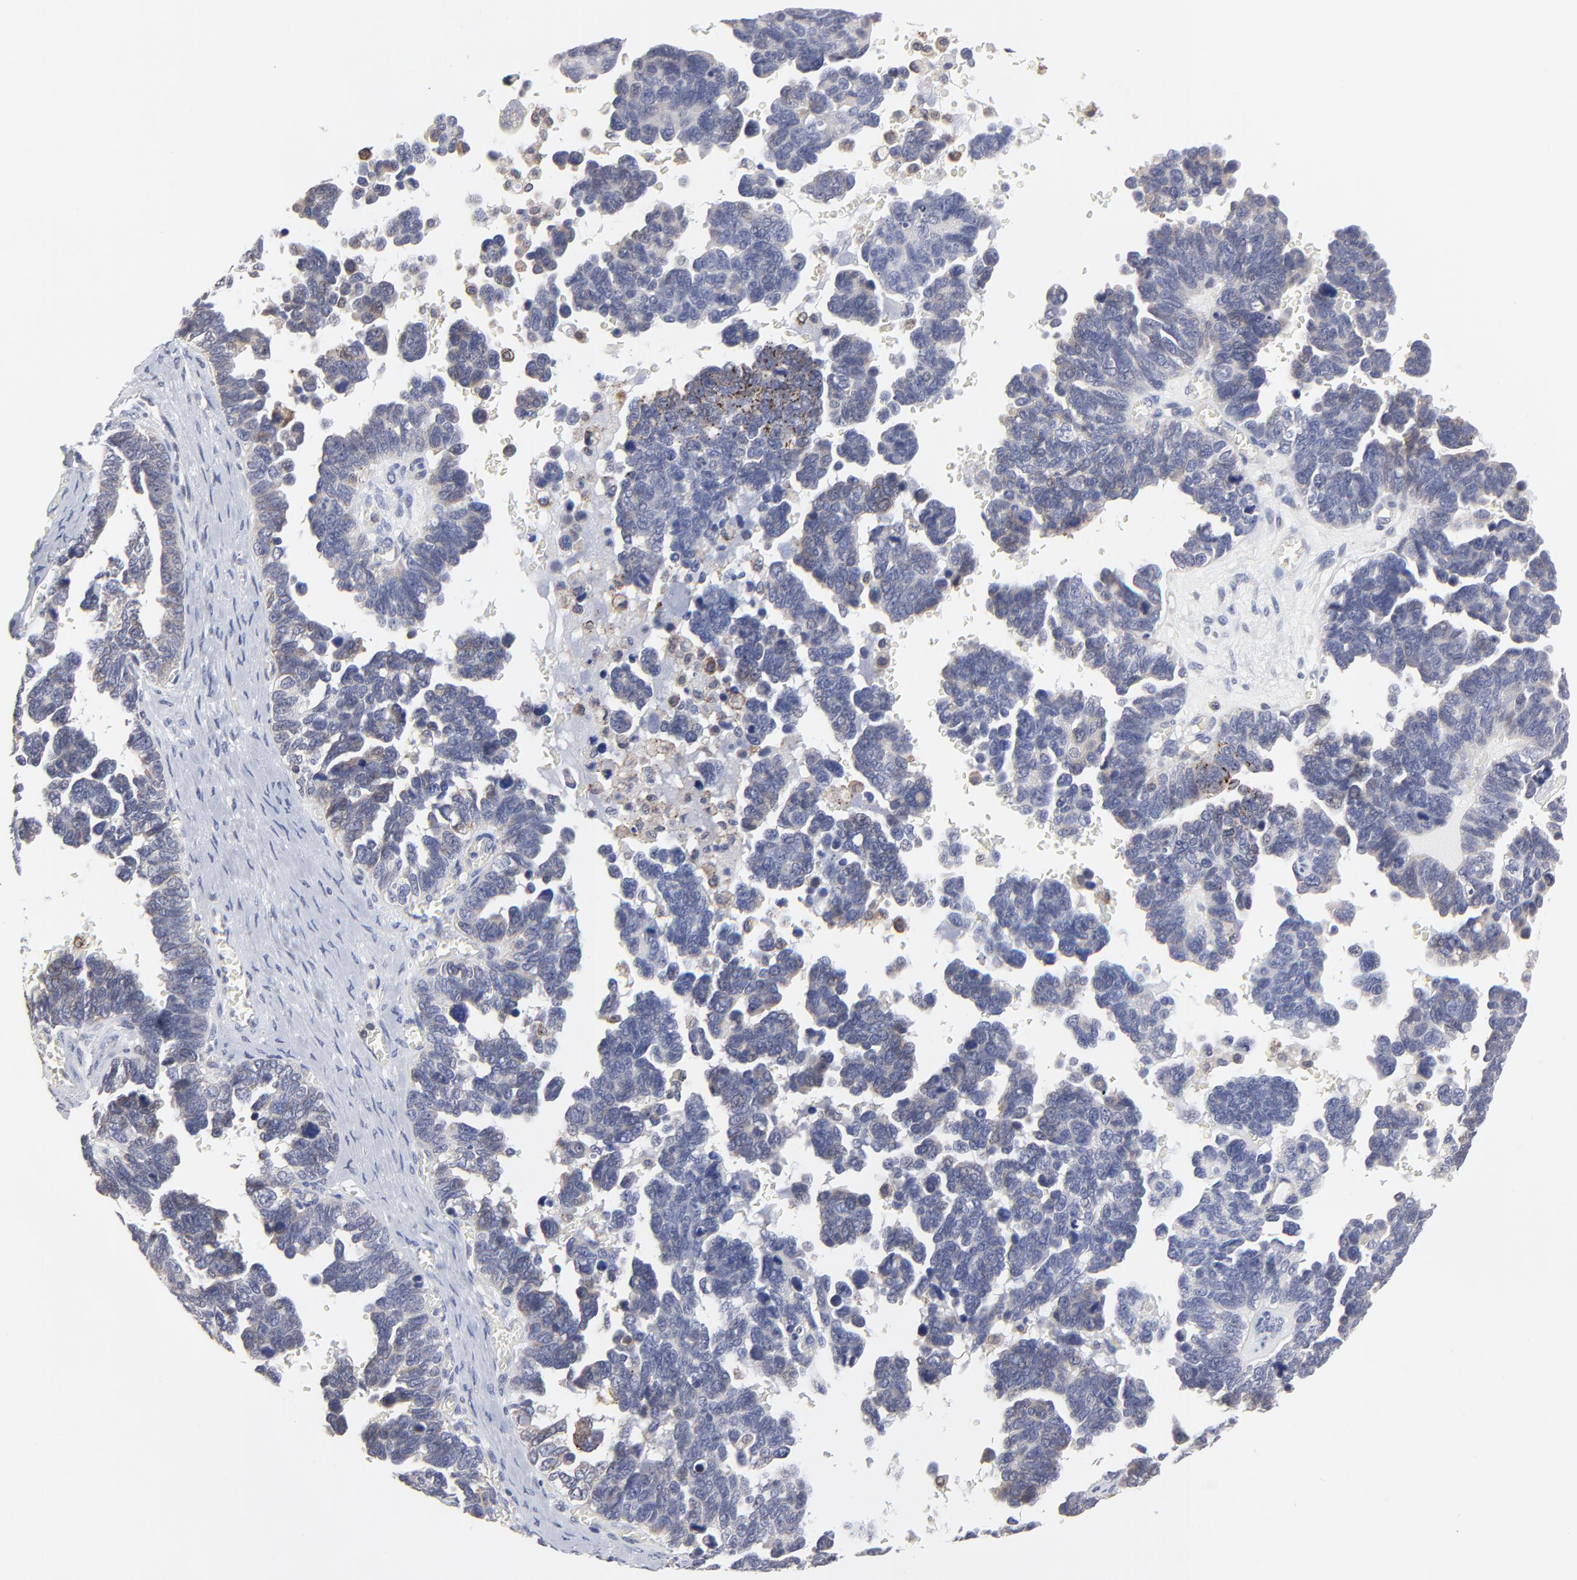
{"staining": {"intensity": "moderate", "quantity": "<25%", "location": "cytoplasmic/membranous"}, "tissue": "ovarian cancer", "cell_type": "Tumor cells", "image_type": "cancer", "snomed": [{"axis": "morphology", "description": "Cystadenocarcinoma, serous, NOS"}, {"axis": "topography", "description": "Ovary"}], "caption": "Immunohistochemical staining of serous cystadenocarcinoma (ovarian) displays low levels of moderate cytoplasmic/membranous positivity in about <25% of tumor cells. Nuclei are stained in blue.", "gene": "TRIM22", "patient": {"sex": "female", "age": 69}}